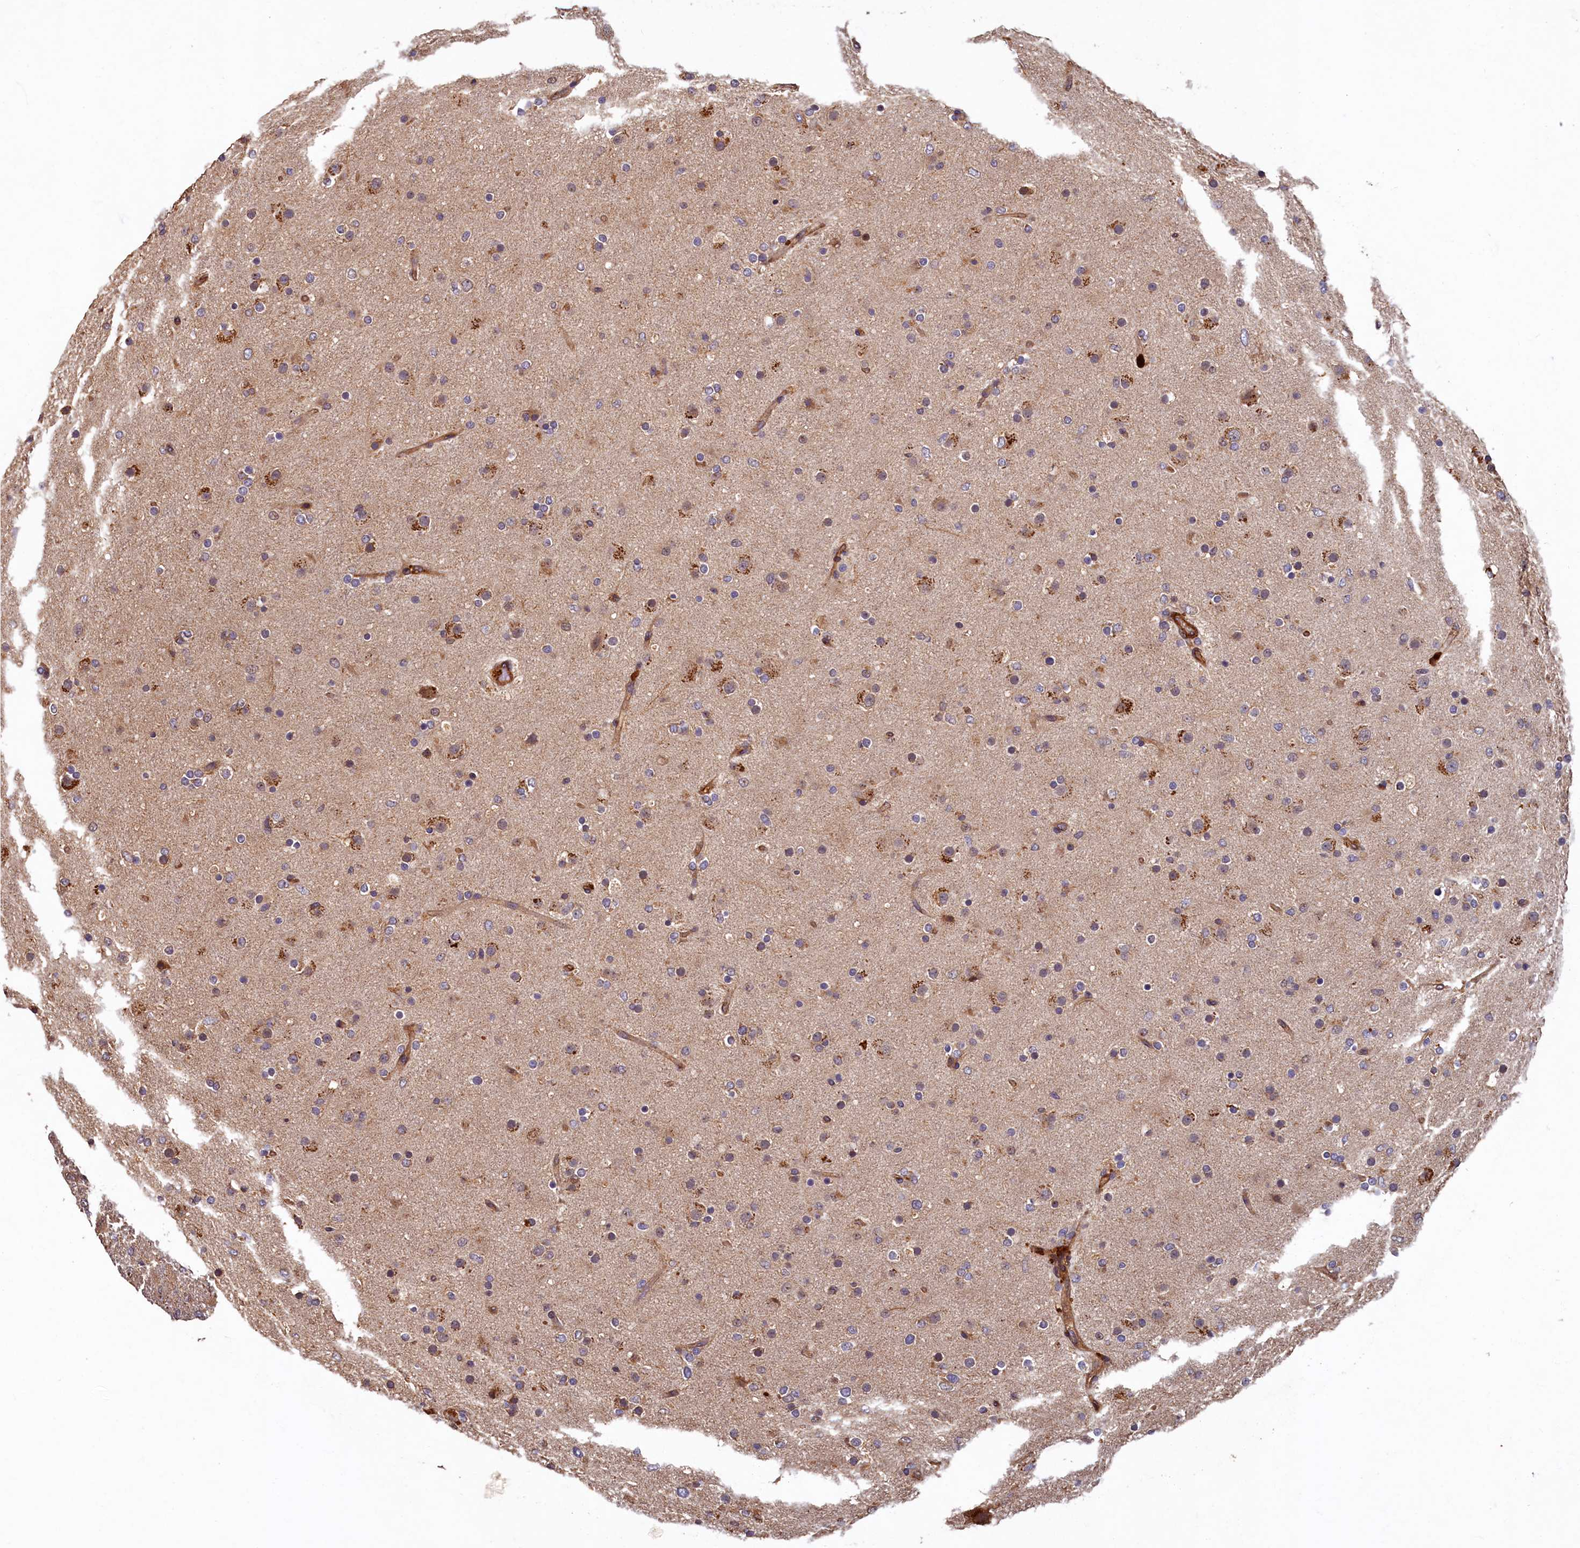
{"staining": {"intensity": "negative", "quantity": "none", "location": "none"}, "tissue": "glioma", "cell_type": "Tumor cells", "image_type": "cancer", "snomed": [{"axis": "morphology", "description": "Glioma, malignant, Low grade"}, {"axis": "topography", "description": "Brain"}], "caption": "IHC micrograph of neoplastic tissue: human low-grade glioma (malignant) stained with DAB (3,3'-diaminobenzidine) reveals no significant protein positivity in tumor cells.", "gene": "CCDC102B", "patient": {"sex": "male", "age": 65}}